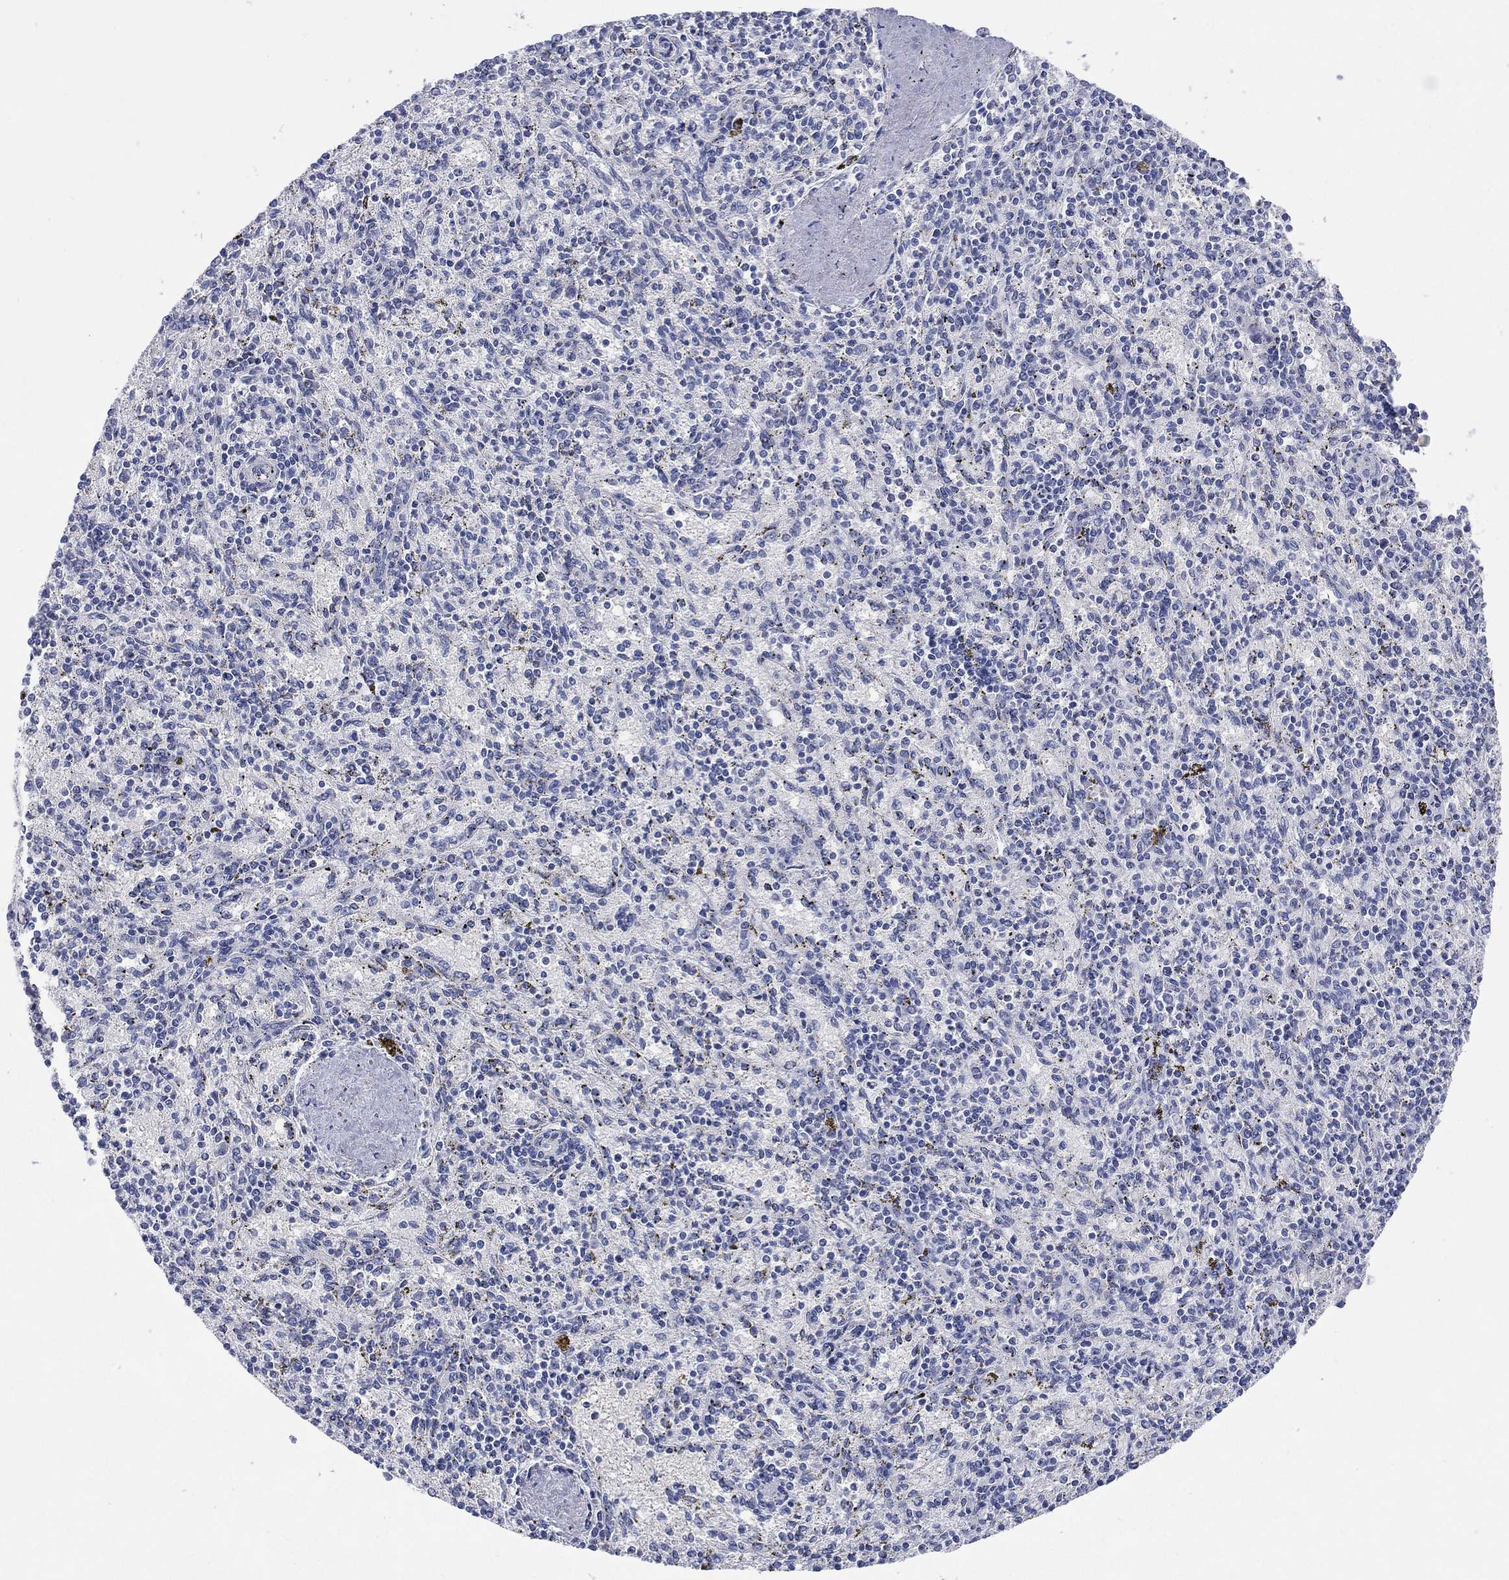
{"staining": {"intensity": "negative", "quantity": "none", "location": "none"}, "tissue": "spleen", "cell_type": "Cells in red pulp", "image_type": "normal", "snomed": [{"axis": "morphology", "description": "Normal tissue, NOS"}, {"axis": "topography", "description": "Spleen"}], "caption": "High power microscopy micrograph of an immunohistochemistry (IHC) image of unremarkable spleen, revealing no significant staining in cells in red pulp.", "gene": "C5orf46", "patient": {"sex": "female", "age": 37}}